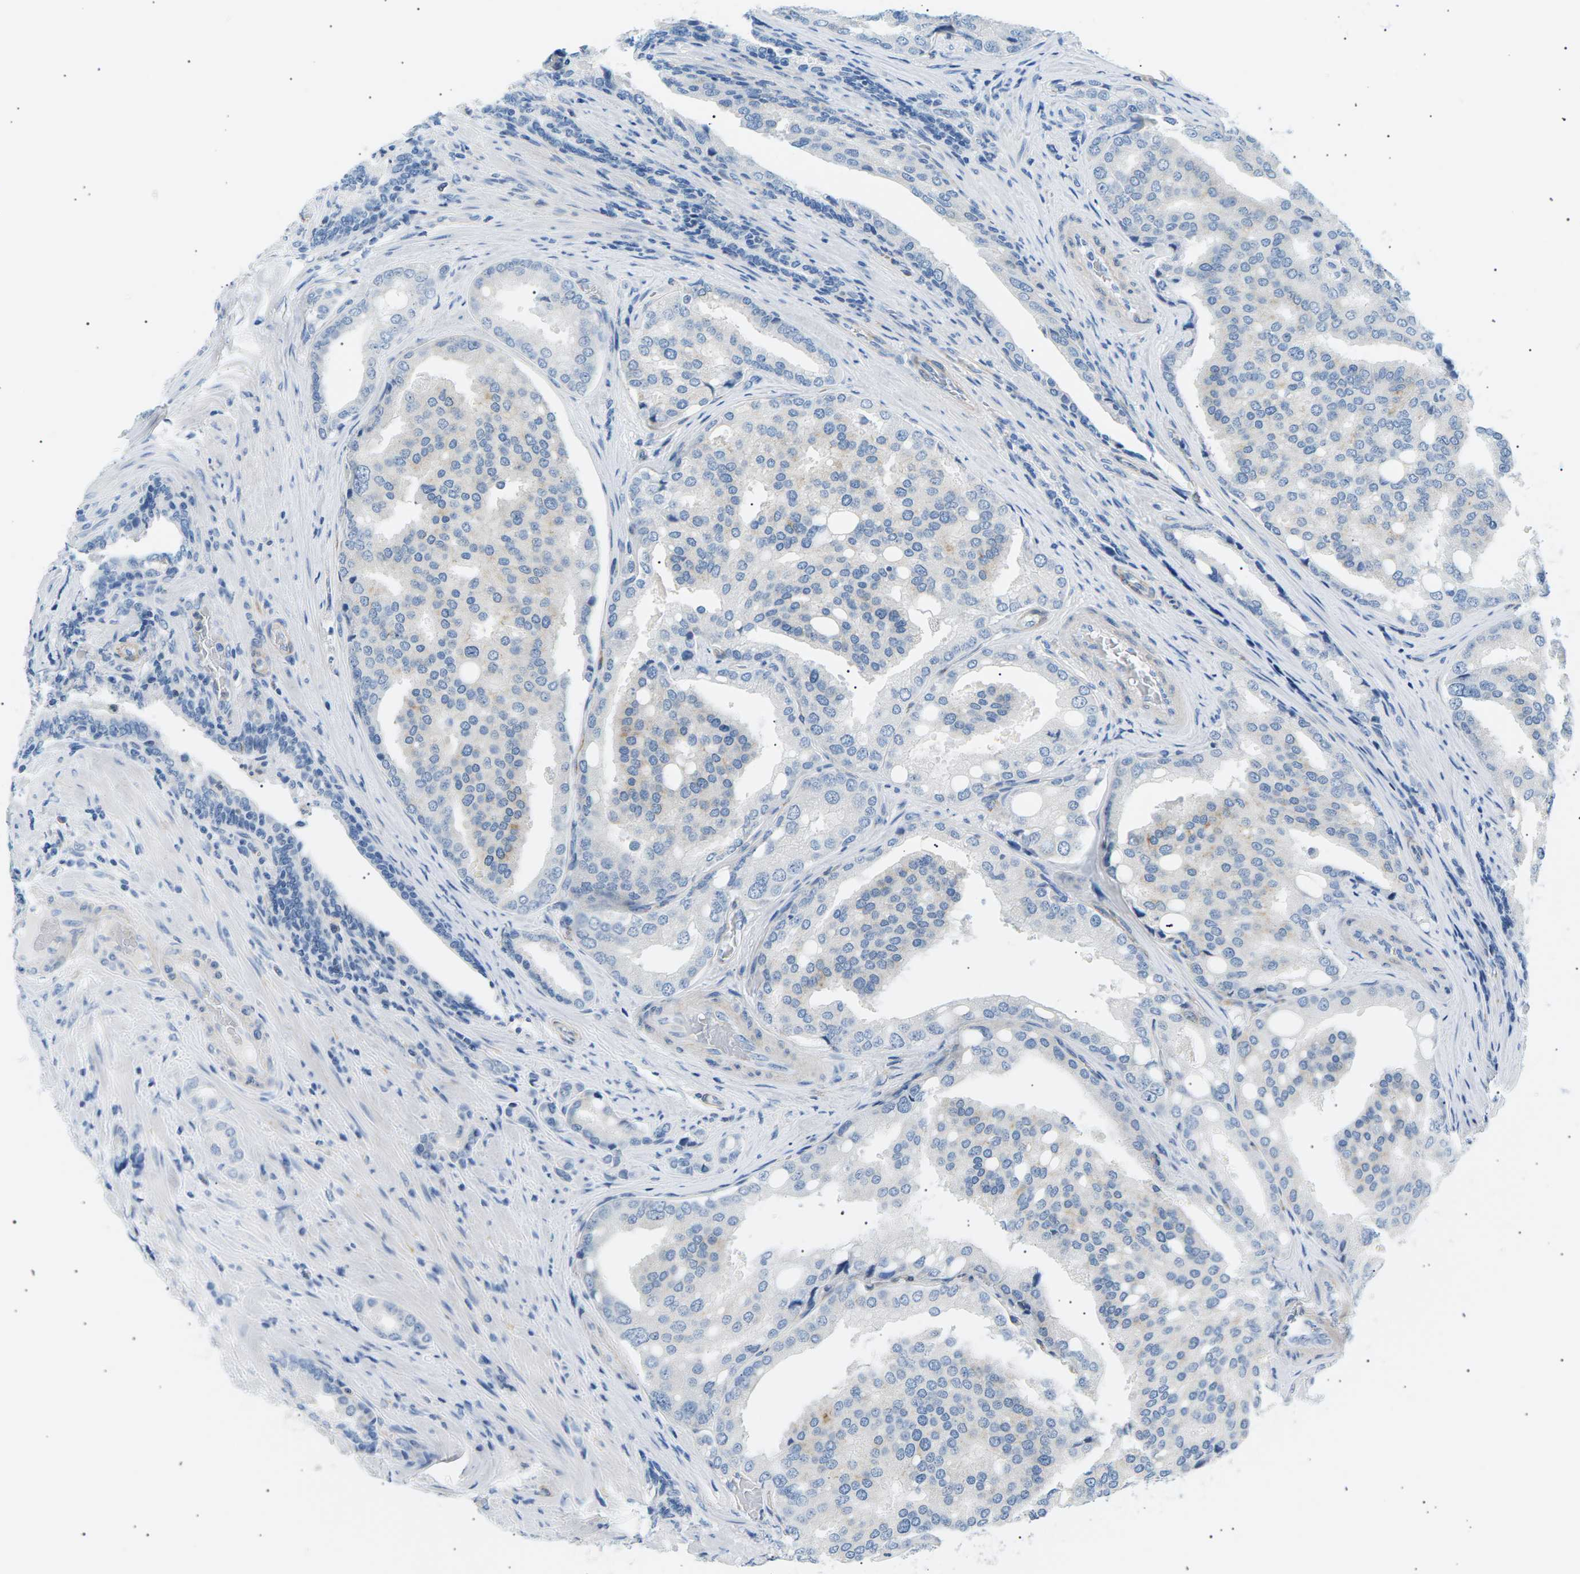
{"staining": {"intensity": "negative", "quantity": "none", "location": "none"}, "tissue": "prostate cancer", "cell_type": "Tumor cells", "image_type": "cancer", "snomed": [{"axis": "morphology", "description": "Adenocarcinoma, High grade"}, {"axis": "topography", "description": "Prostate"}], "caption": "Tumor cells show no significant positivity in prostate high-grade adenocarcinoma.", "gene": "SEPTIN5", "patient": {"sex": "male", "age": 50}}